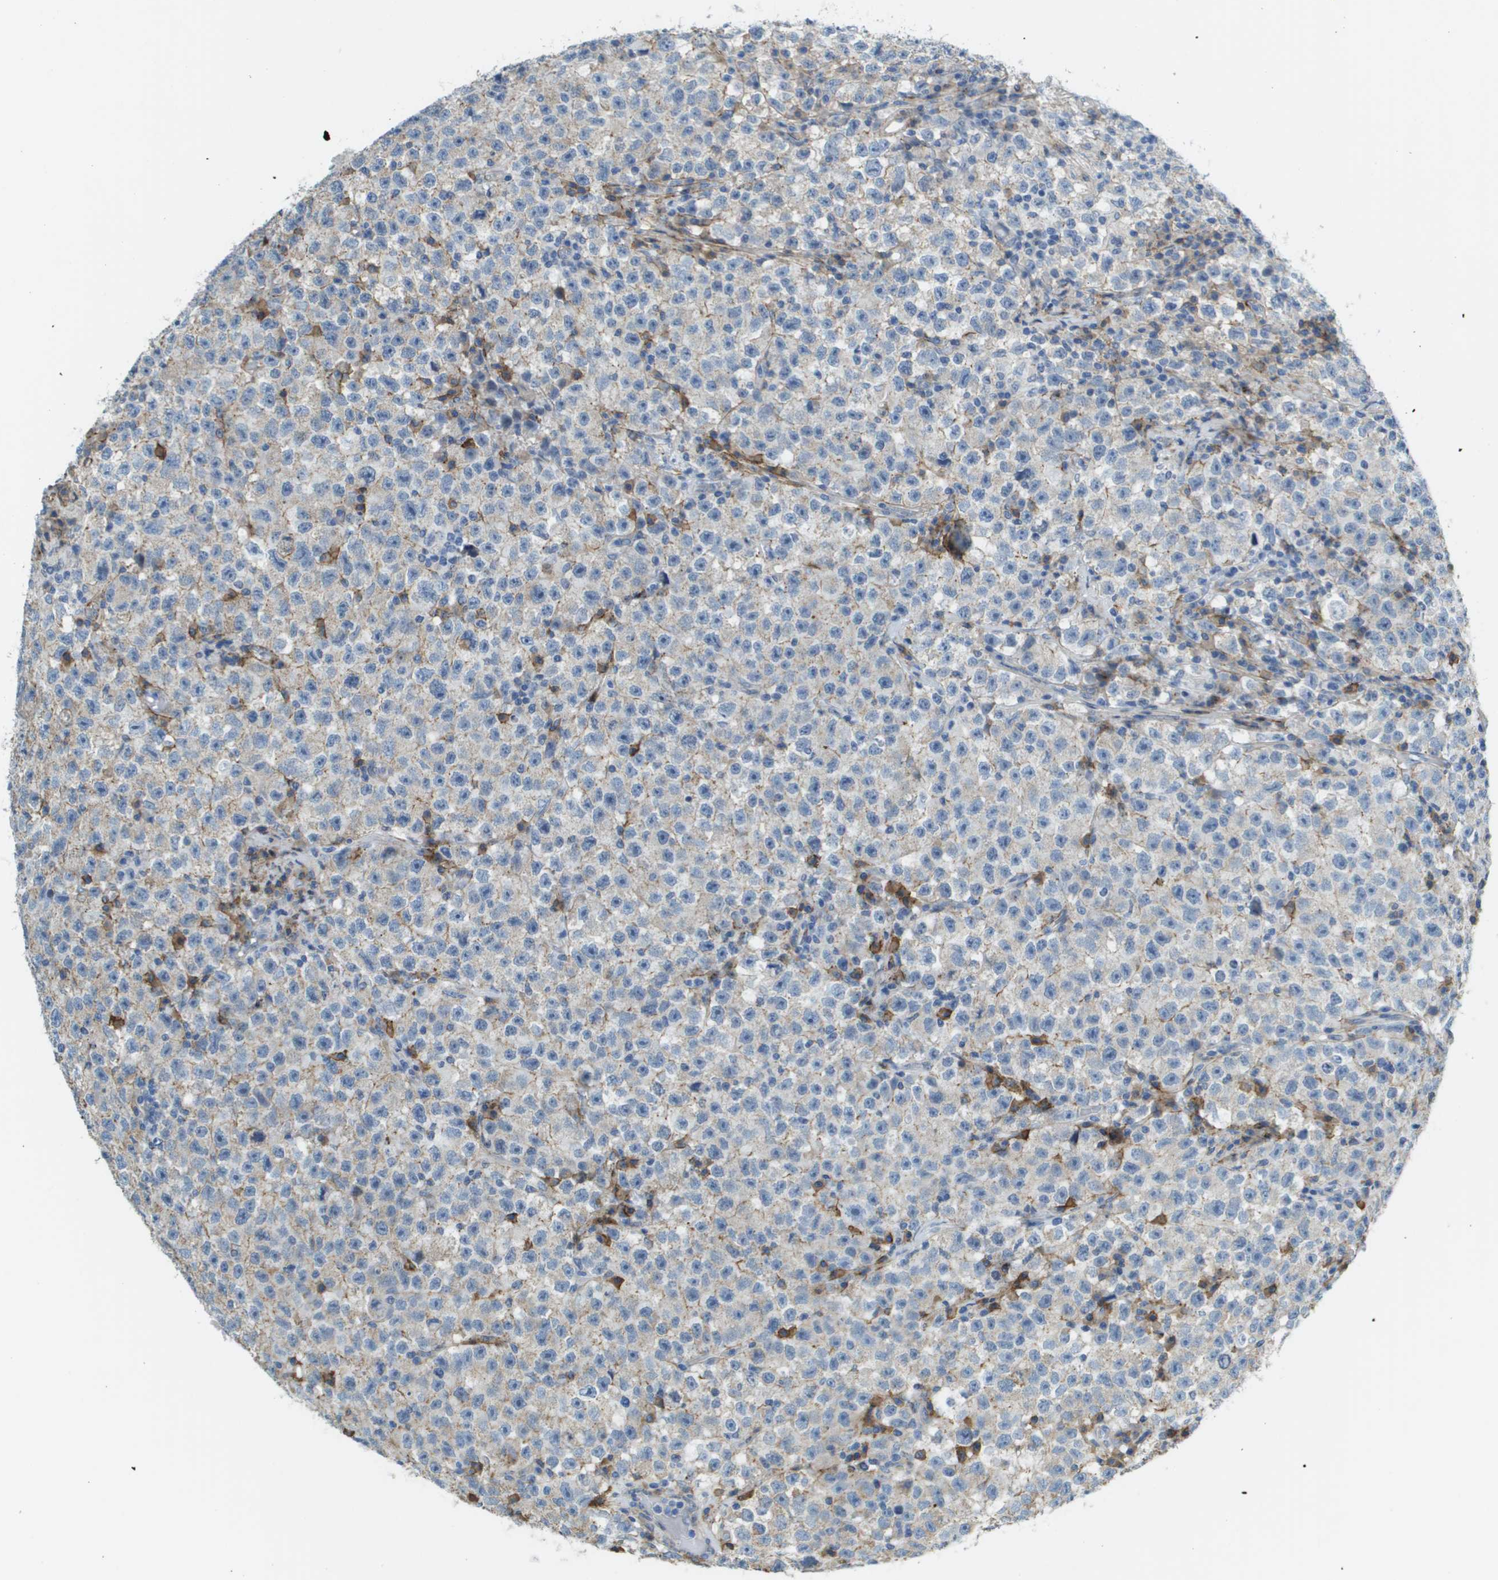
{"staining": {"intensity": "negative", "quantity": "none", "location": "none"}, "tissue": "testis cancer", "cell_type": "Tumor cells", "image_type": "cancer", "snomed": [{"axis": "morphology", "description": "Seminoma, NOS"}, {"axis": "topography", "description": "Testis"}], "caption": "Immunohistochemistry (IHC) image of human testis seminoma stained for a protein (brown), which shows no positivity in tumor cells. (Immunohistochemistry (IHC), brightfield microscopy, high magnification).", "gene": "SDC1", "patient": {"sex": "male", "age": 22}}